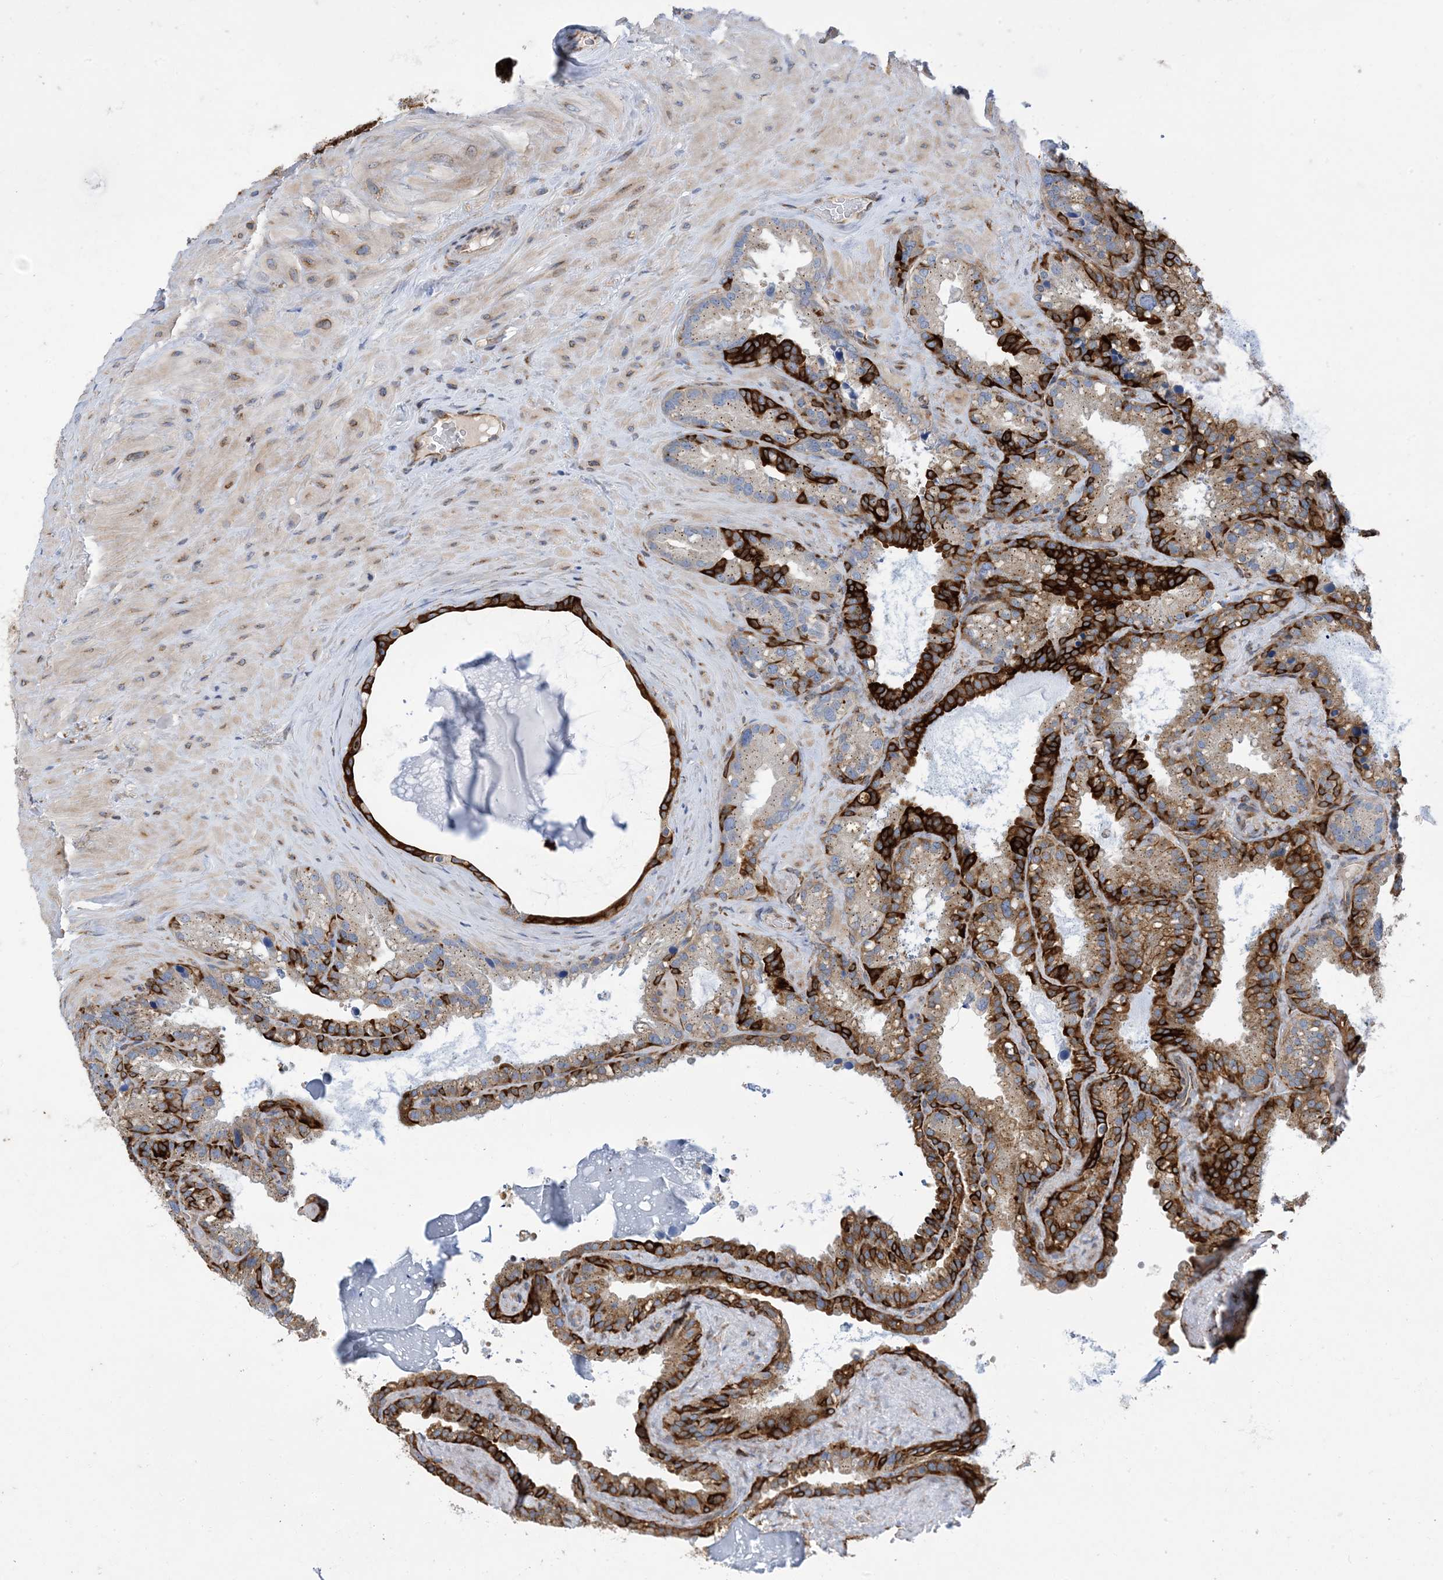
{"staining": {"intensity": "strong", "quantity": "25%-75%", "location": "cytoplasmic/membranous"}, "tissue": "seminal vesicle", "cell_type": "Glandular cells", "image_type": "normal", "snomed": [{"axis": "morphology", "description": "Normal tissue, NOS"}, {"axis": "topography", "description": "Prostate"}, {"axis": "topography", "description": "Seminal veicle"}], "caption": "Strong cytoplasmic/membranous staining for a protein is appreciated in about 25%-75% of glandular cells of benign seminal vesicle using immunohistochemistry.", "gene": "RBMS3", "patient": {"sex": "male", "age": 68}}